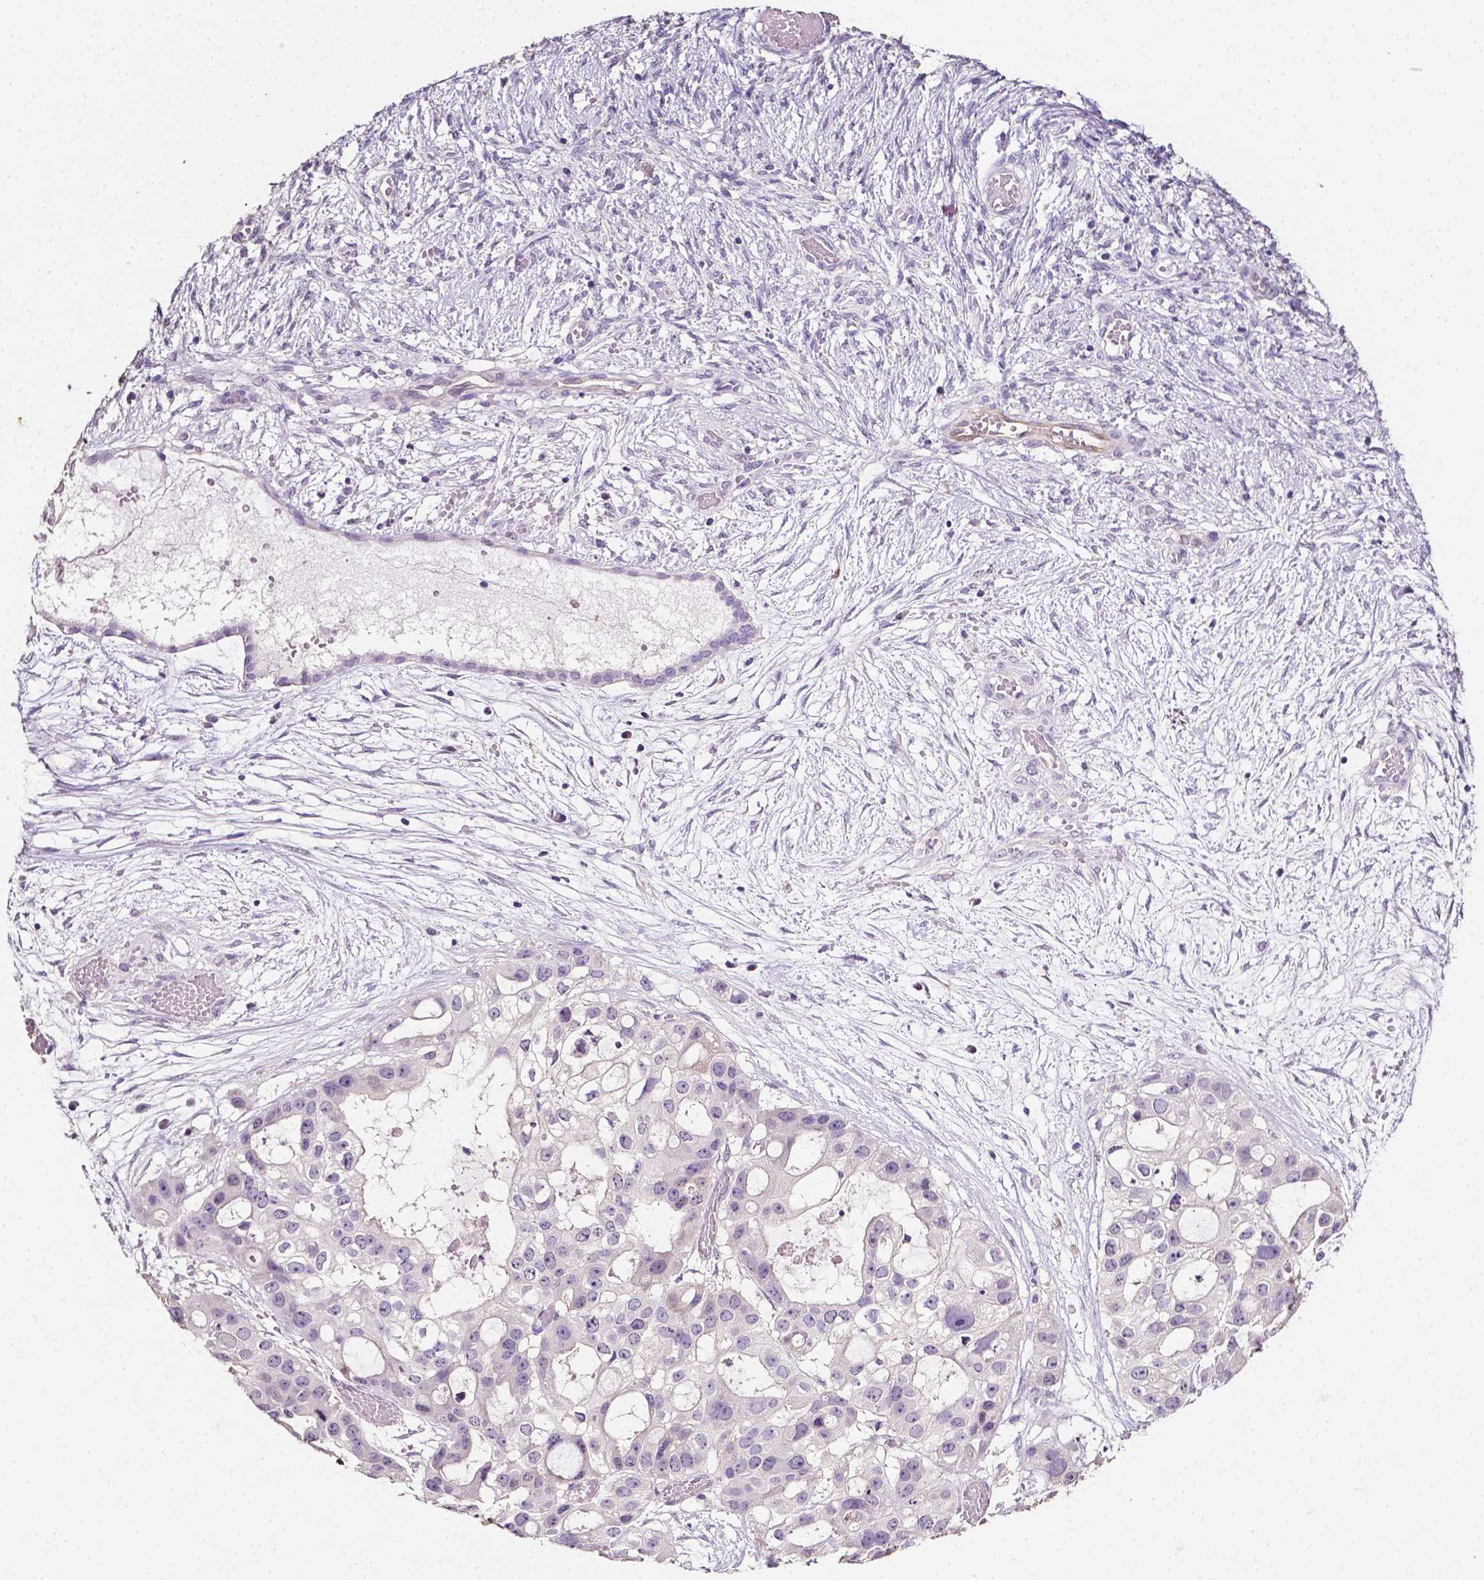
{"staining": {"intensity": "negative", "quantity": "none", "location": "none"}, "tissue": "ovarian cancer", "cell_type": "Tumor cells", "image_type": "cancer", "snomed": [{"axis": "morphology", "description": "Cystadenocarcinoma, serous, NOS"}, {"axis": "topography", "description": "Ovary"}], "caption": "A photomicrograph of ovarian cancer (serous cystadenocarcinoma) stained for a protein exhibits no brown staining in tumor cells.", "gene": "PSAT1", "patient": {"sex": "female", "age": 56}}